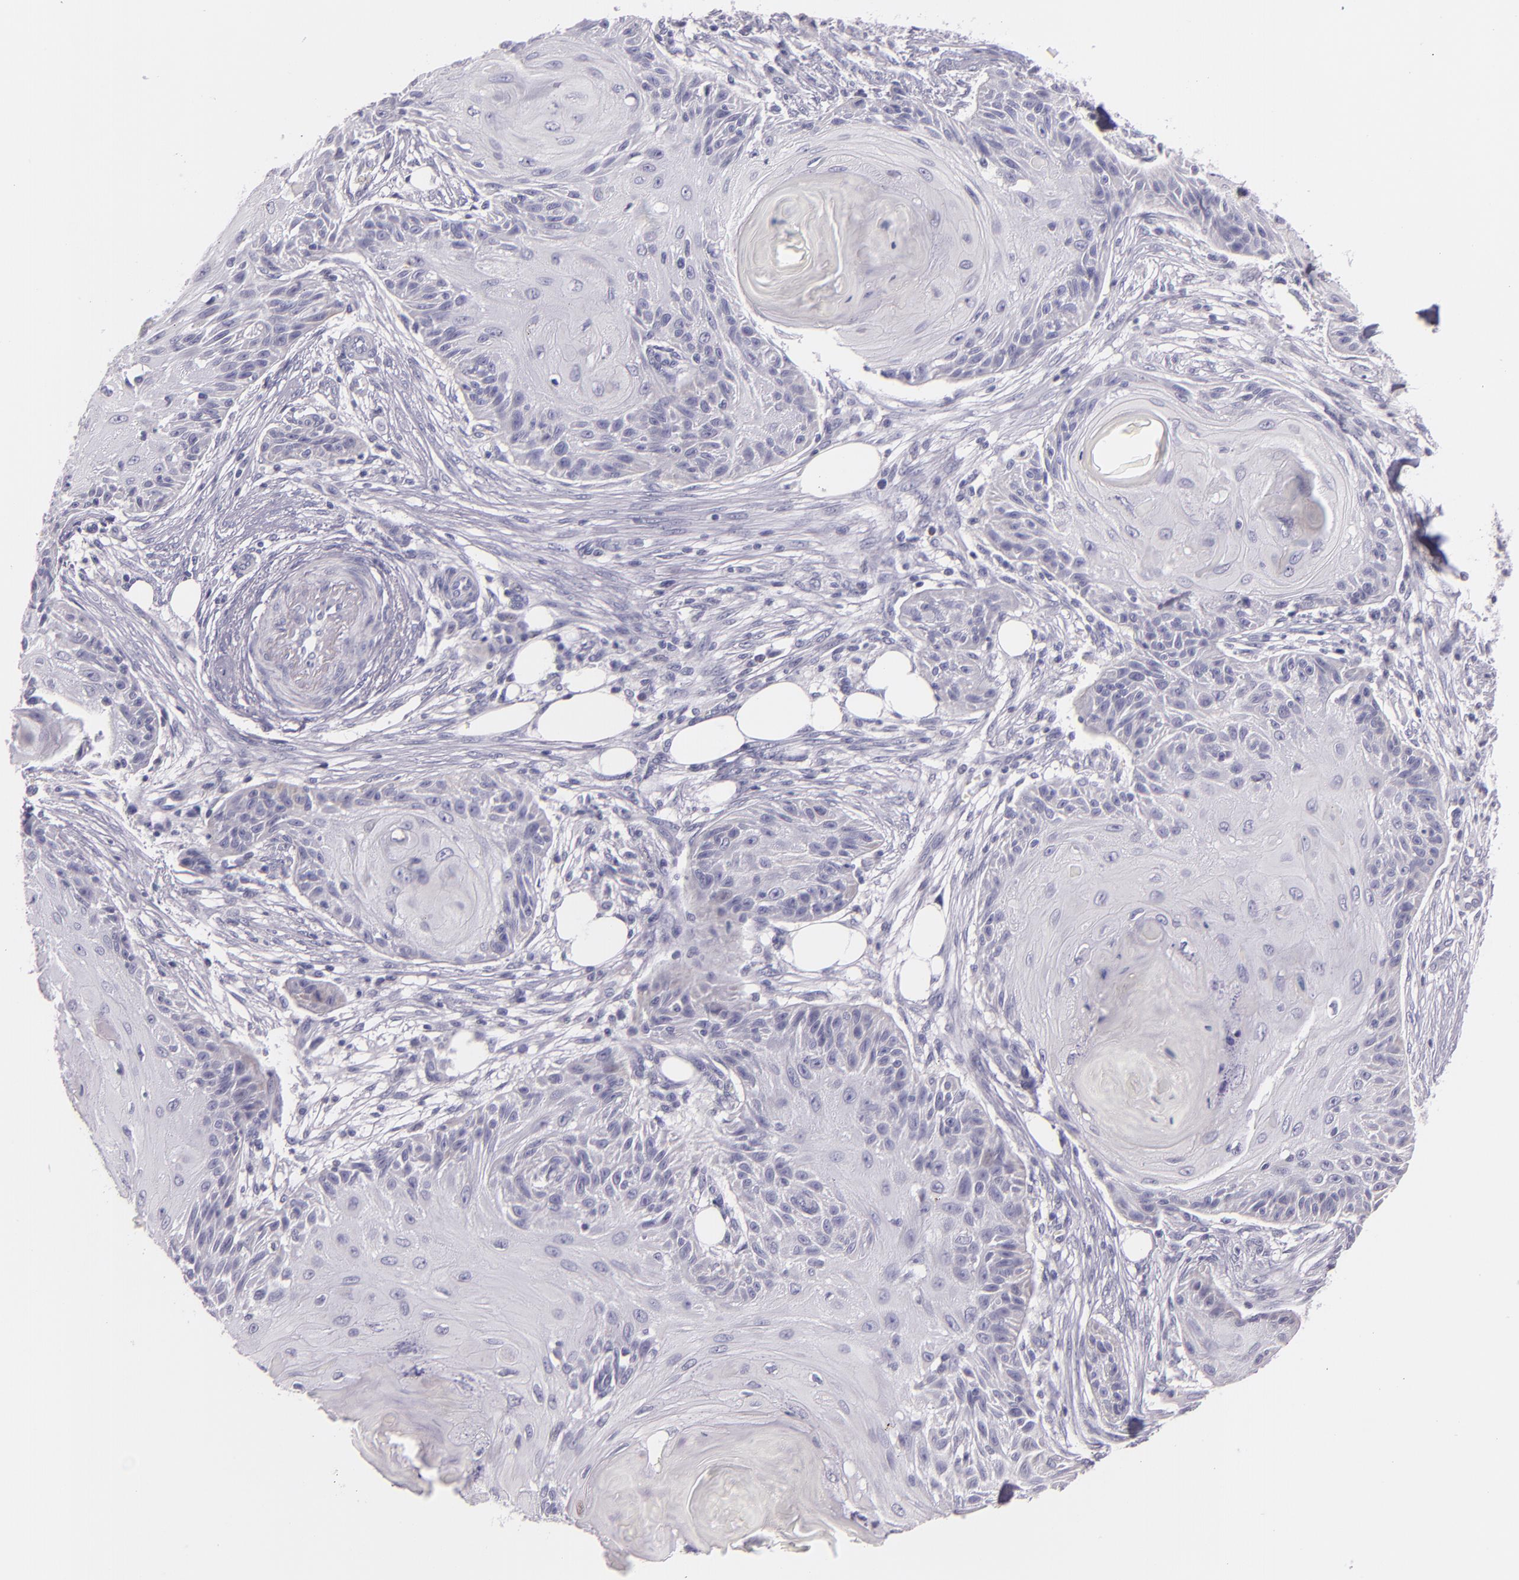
{"staining": {"intensity": "negative", "quantity": "none", "location": "none"}, "tissue": "skin cancer", "cell_type": "Tumor cells", "image_type": "cancer", "snomed": [{"axis": "morphology", "description": "Squamous cell carcinoma, NOS"}, {"axis": "topography", "description": "Skin"}], "caption": "Immunohistochemistry (IHC) image of human squamous cell carcinoma (skin) stained for a protein (brown), which shows no staining in tumor cells. The staining was performed using DAB (3,3'-diaminobenzidine) to visualize the protein expression in brown, while the nuclei were stained in blue with hematoxylin (Magnification: 20x).", "gene": "HSP90AA1", "patient": {"sex": "female", "age": 88}}